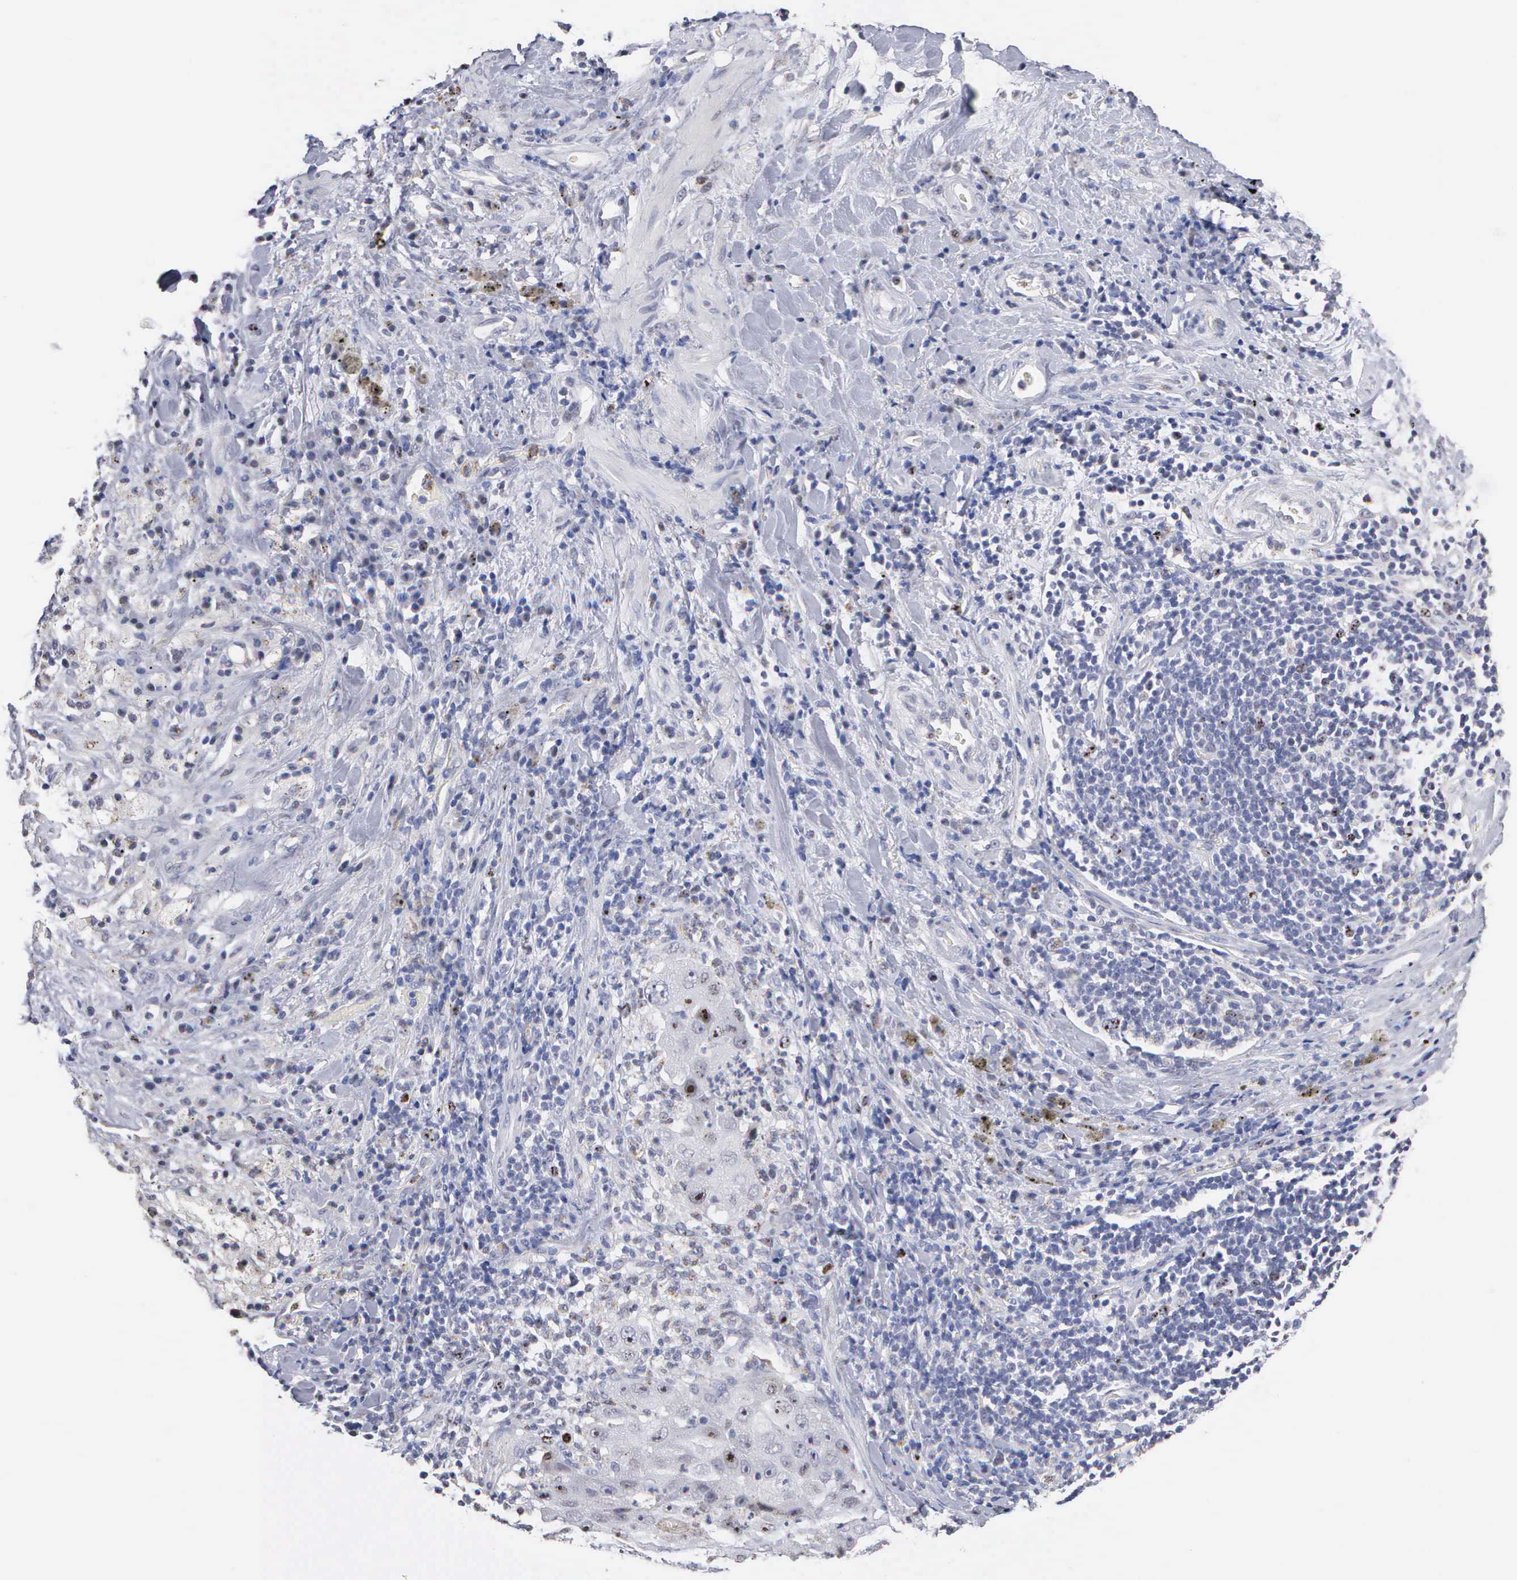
{"staining": {"intensity": "negative", "quantity": "none", "location": "none"}, "tissue": "lung cancer", "cell_type": "Tumor cells", "image_type": "cancer", "snomed": [{"axis": "morphology", "description": "Squamous cell carcinoma, NOS"}, {"axis": "topography", "description": "Lung"}], "caption": "IHC micrograph of neoplastic tissue: human squamous cell carcinoma (lung) stained with DAB (3,3'-diaminobenzidine) shows no significant protein expression in tumor cells.", "gene": "KDM6A", "patient": {"sex": "male", "age": 64}}